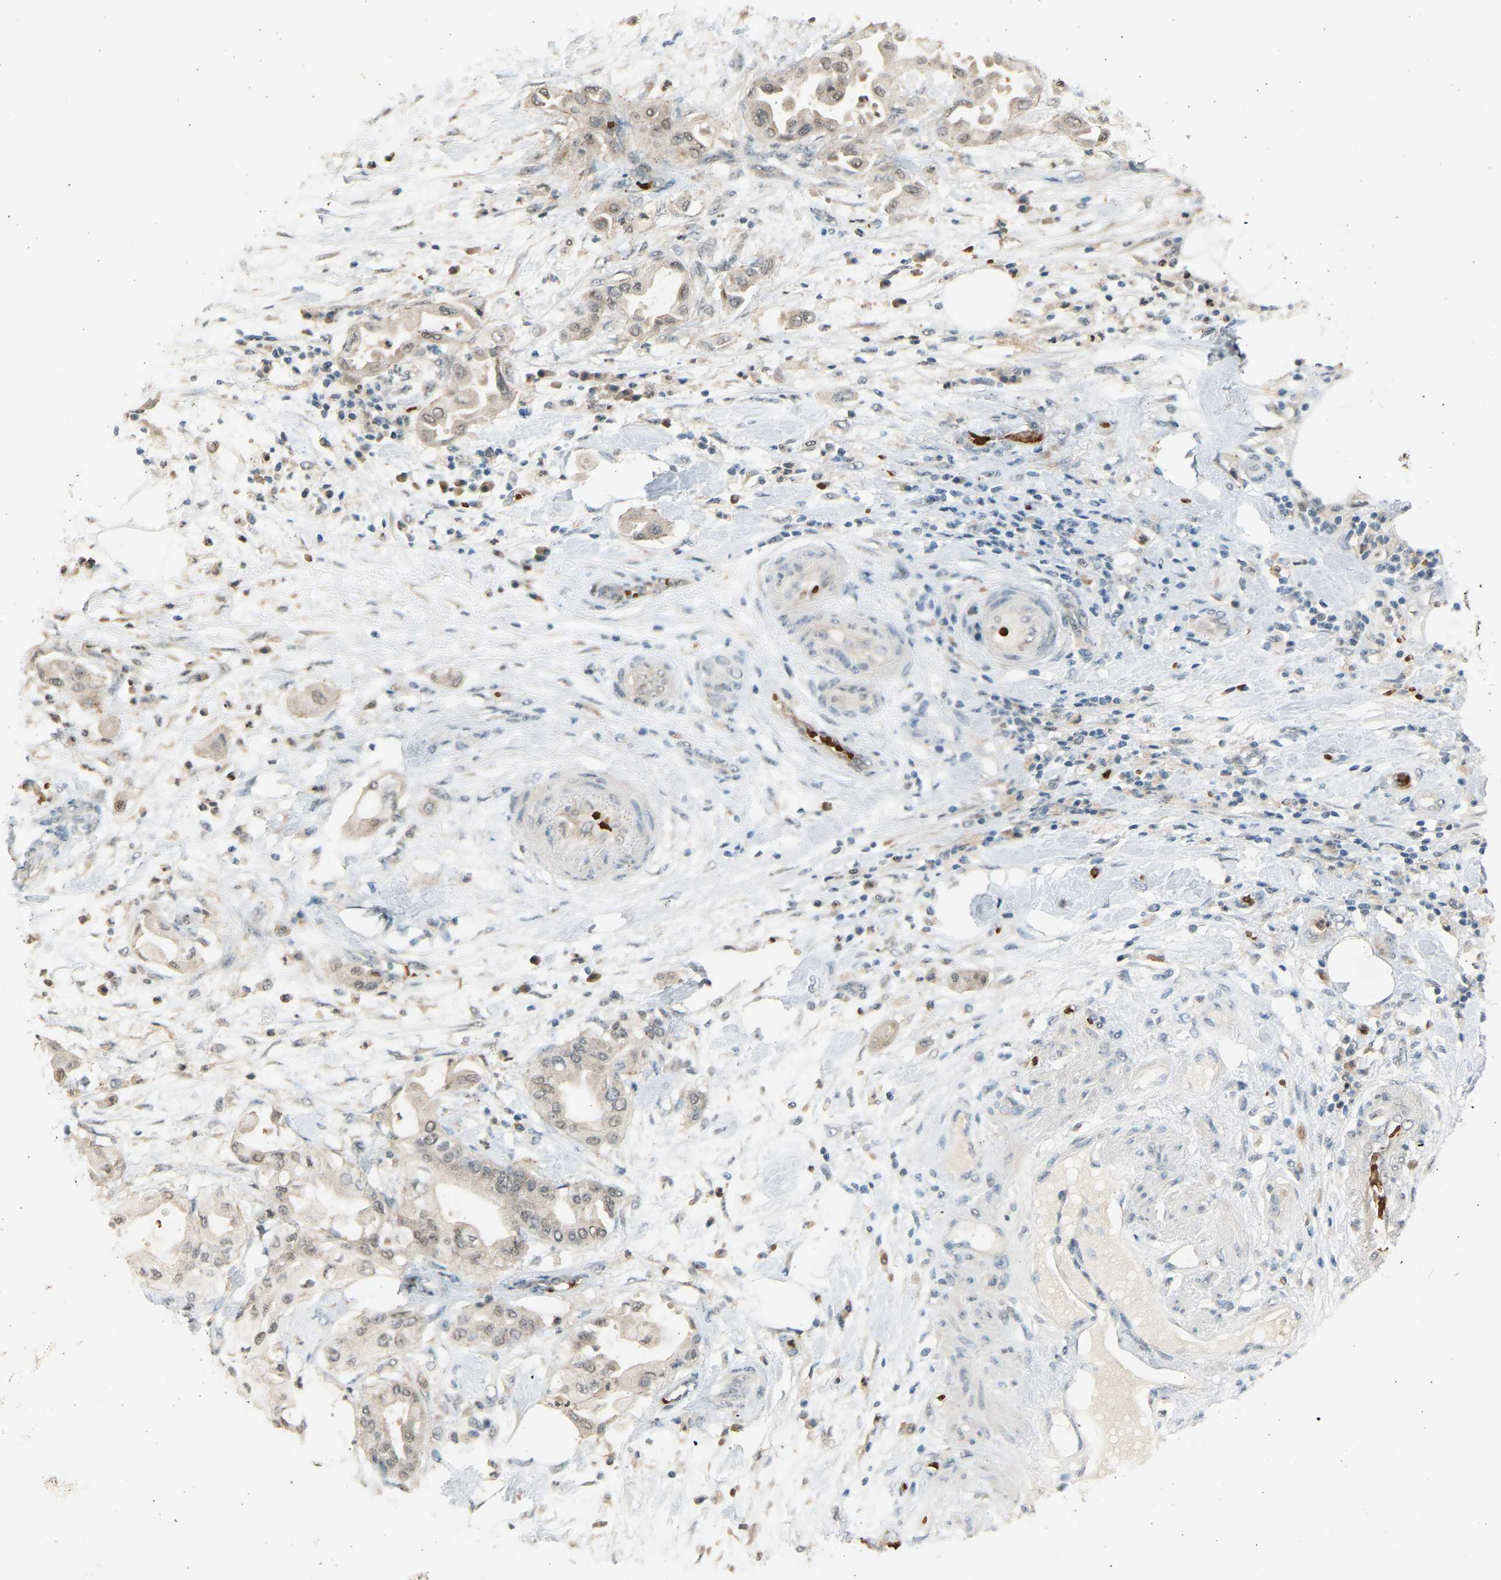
{"staining": {"intensity": "weak", "quantity": "<25%", "location": "nuclear"}, "tissue": "pancreatic cancer", "cell_type": "Tumor cells", "image_type": "cancer", "snomed": [{"axis": "morphology", "description": "Adenocarcinoma, NOS"}, {"axis": "morphology", "description": "Adenocarcinoma, metastatic, NOS"}, {"axis": "topography", "description": "Lymph node"}, {"axis": "topography", "description": "Pancreas"}, {"axis": "topography", "description": "Duodenum"}], "caption": "This is an IHC micrograph of human pancreatic metastatic adenocarcinoma. There is no expression in tumor cells.", "gene": "BIRC2", "patient": {"sex": "female", "age": 64}}